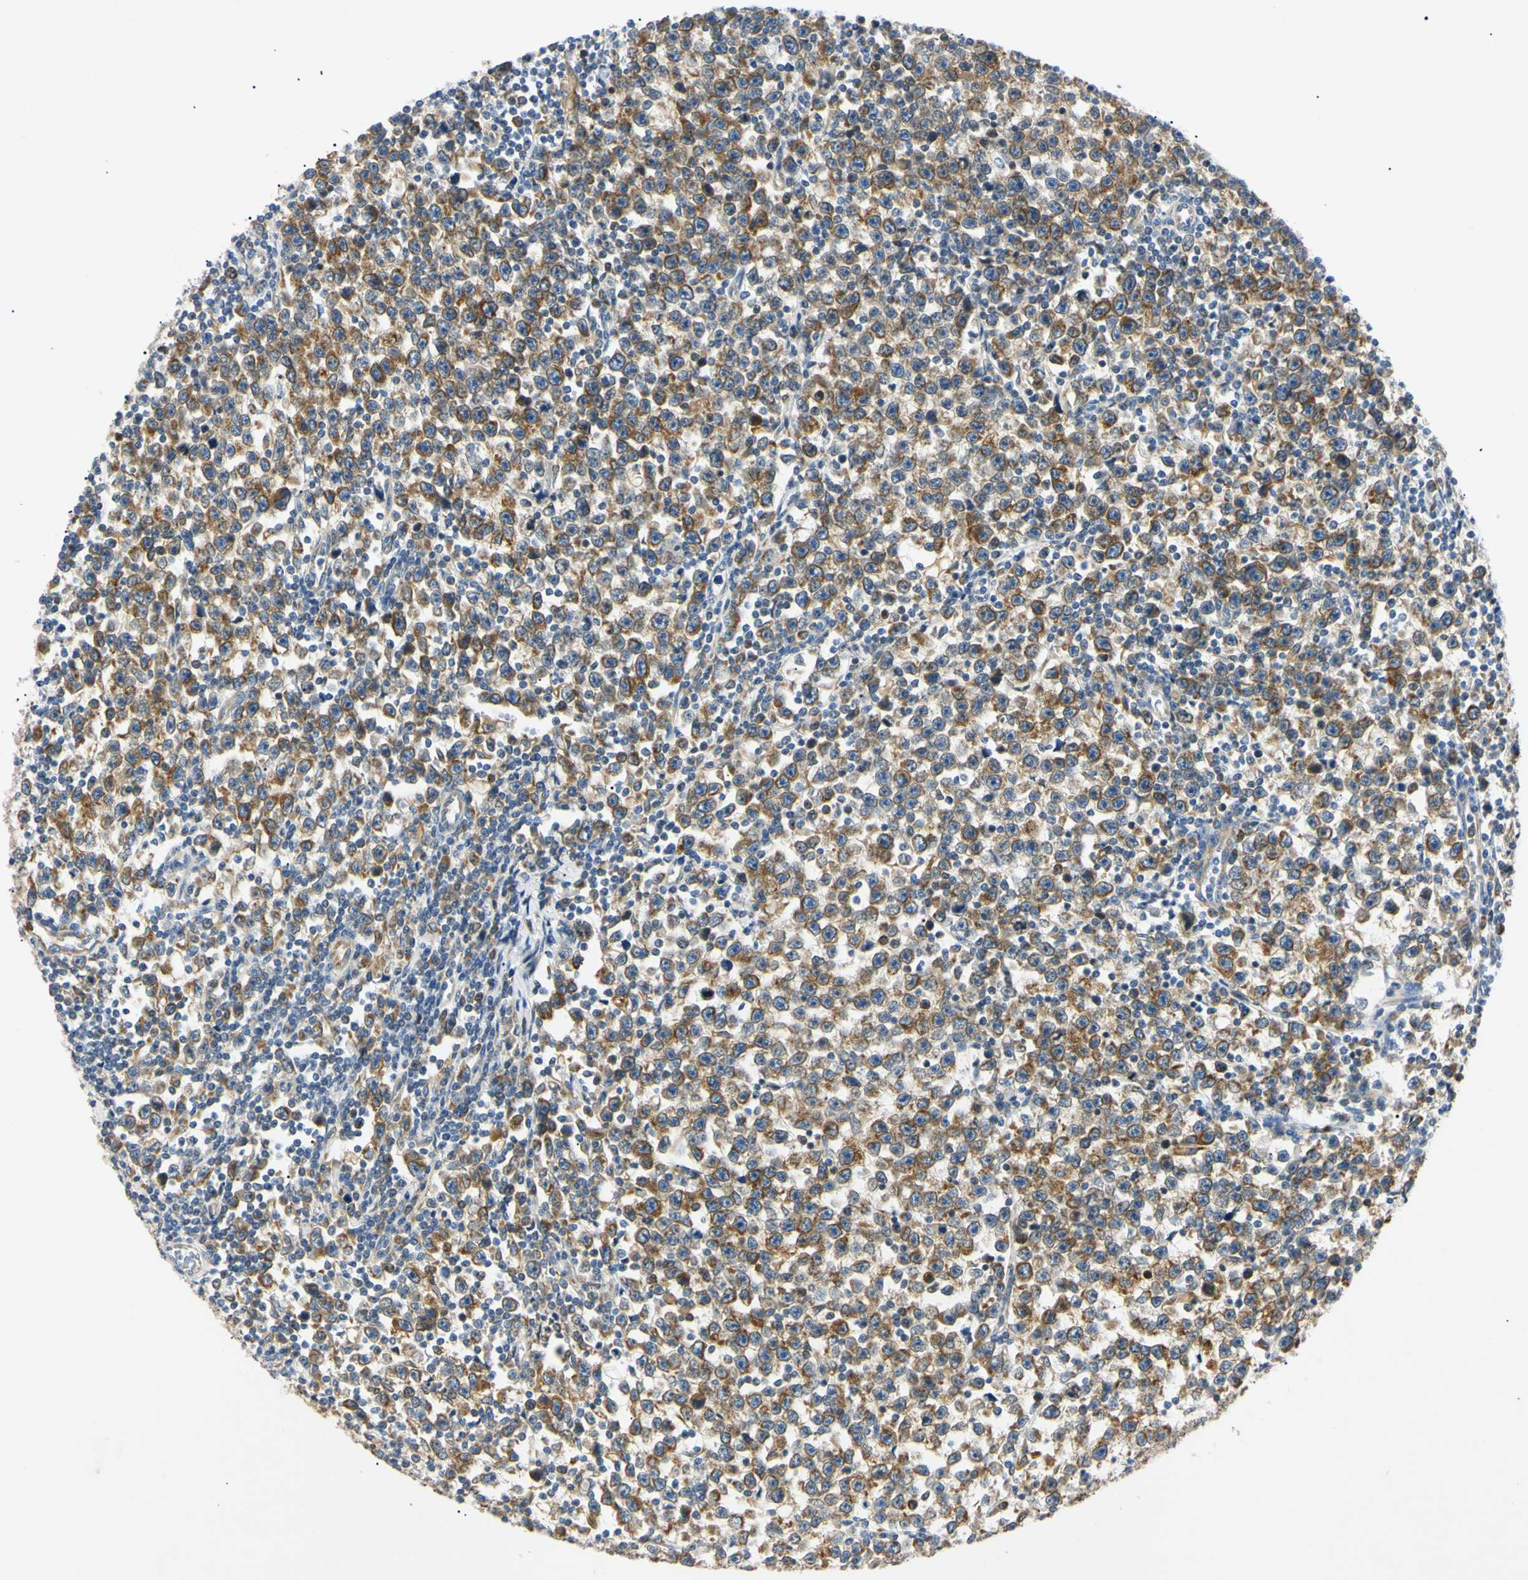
{"staining": {"intensity": "moderate", "quantity": ">75%", "location": "cytoplasmic/membranous"}, "tissue": "testis cancer", "cell_type": "Tumor cells", "image_type": "cancer", "snomed": [{"axis": "morphology", "description": "Seminoma, NOS"}, {"axis": "topography", "description": "Testis"}], "caption": "Brown immunohistochemical staining in testis cancer shows moderate cytoplasmic/membranous positivity in approximately >75% of tumor cells. (brown staining indicates protein expression, while blue staining denotes nuclei).", "gene": "DNAJB12", "patient": {"sex": "male", "age": 43}}